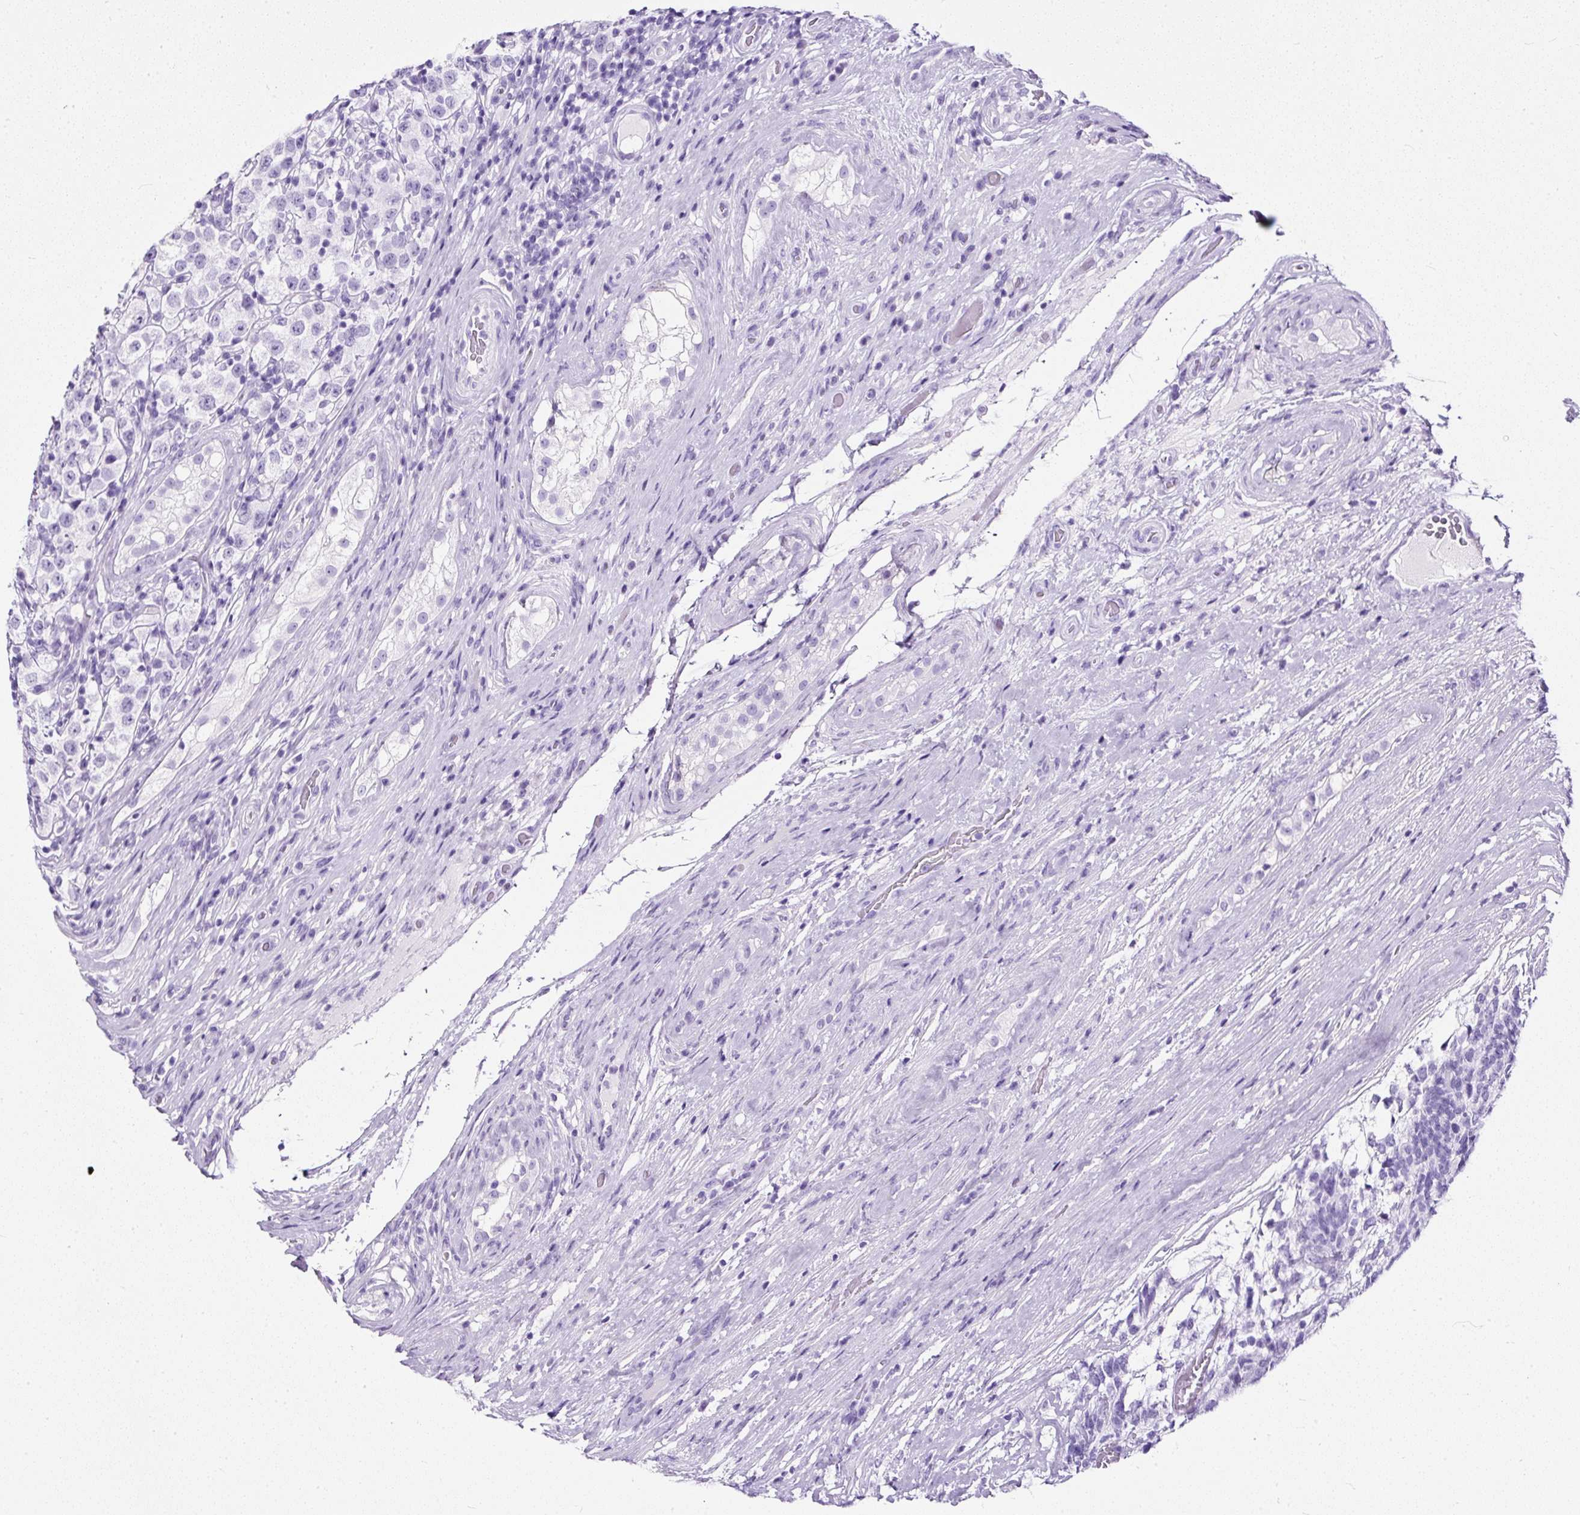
{"staining": {"intensity": "negative", "quantity": "none", "location": "none"}, "tissue": "testis cancer", "cell_type": "Tumor cells", "image_type": "cancer", "snomed": [{"axis": "morphology", "description": "Seminoma, NOS"}, {"axis": "morphology", "description": "Carcinoma, Embryonal, NOS"}, {"axis": "topography", "description": "Testis"}], "caption": "High power microscopy photomicrograph of an immunohistochemistry image of testis seminoma, revealing no significant expression in tumor cells.", "gene": "NTS", "patient": {"sex": "male", "age": 41}}